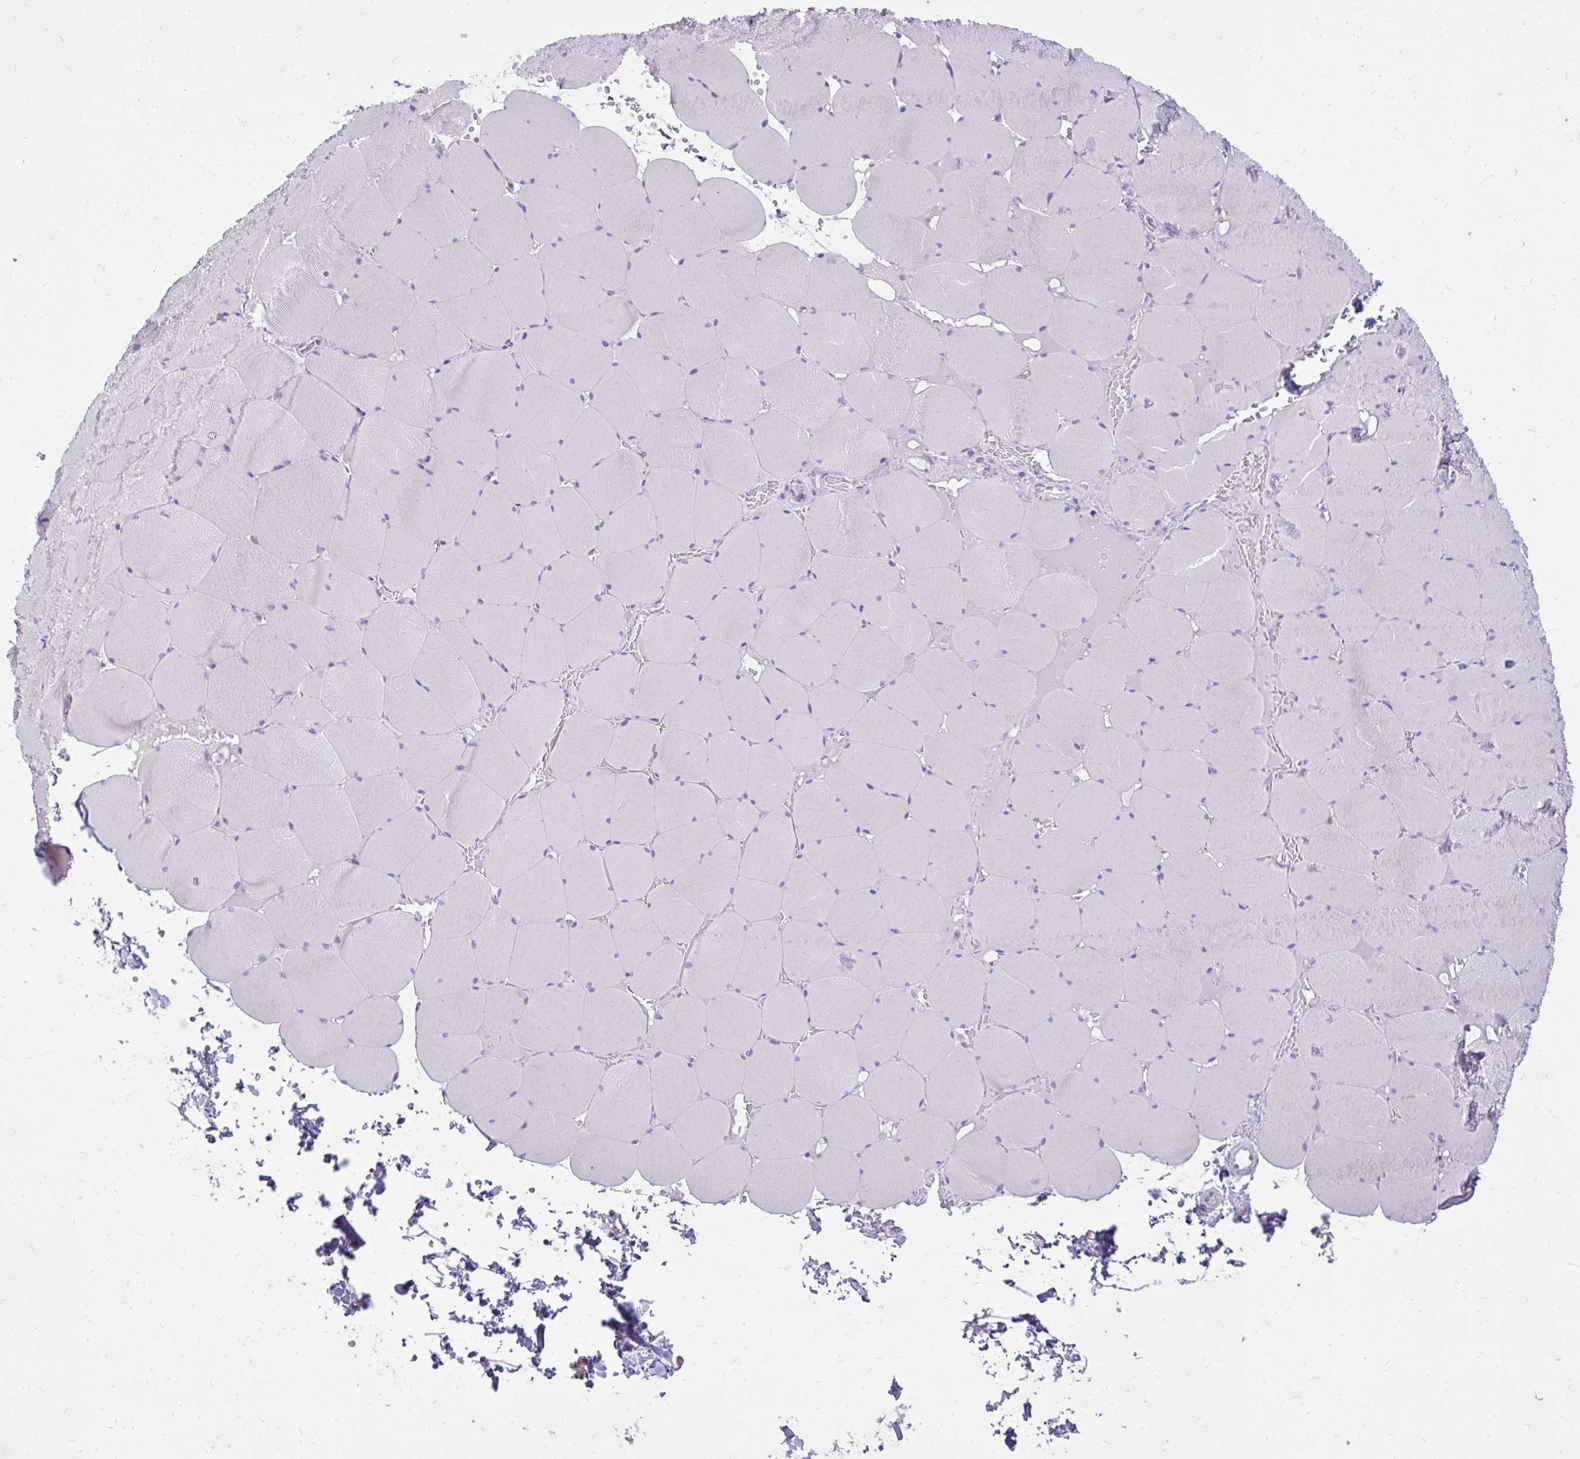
{"staining": {"intensity": "negative", "quantity": "none", "location": "none"}, "tissue": "skeletal muscle", "cell_type": "Myocytes", "image_type": "normal", "snomed": [{"axis": "morphology", "description": "Normal tissue, NOS"}, {"axis": "topography", "description": "Skeletal muscle"}, {"axis": "topography", "description": "Head-Neck"}], "caption": "This histopathology image is of normal skeletal muscle stained with immunohistochemistry (IHC) to label a protein in brown with the nuclei are counter-stained blue. There is no staining in myocytes. (DAB IHC with hematoxylin counter stain).", "gene": "NNMT", "patient": {"sex": "male", "age": 66}}